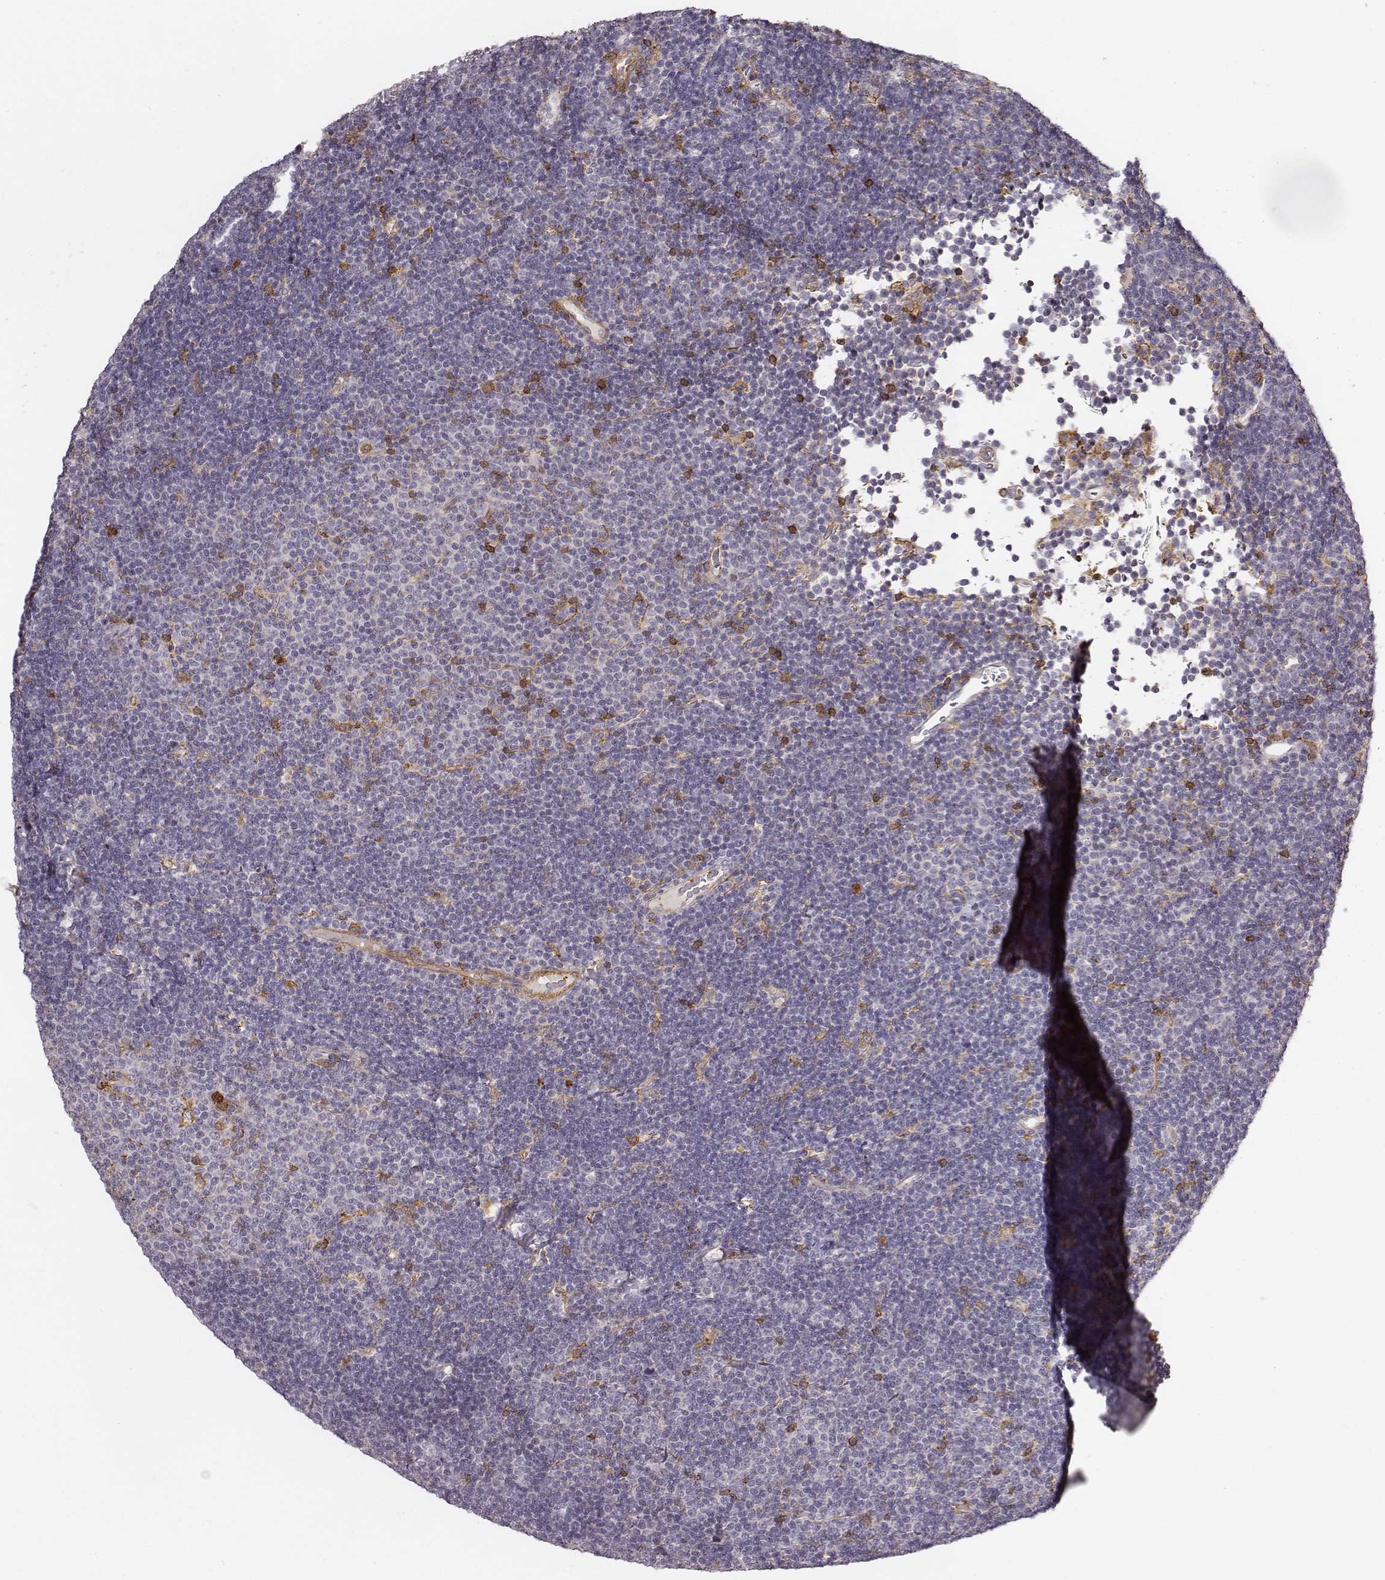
{"staining": {"intensity": "negative", "quantity": "none", "location": "none"}, "tissue": "lymphoma", "cell_type": "Tumor cells", "image_type": "cancer", "snomed": [{"axis": "morphology", "description": "Malignant lymphoma, non-Hodgkin's type, Low grade"}, {"axis": "topography", "description": "Brain"}], "caption": "A micrograph of human lymphoma is negative for staining in tumor cells.", "gene": "ZYX", "patient": {"sex": "female", "age": 66}}